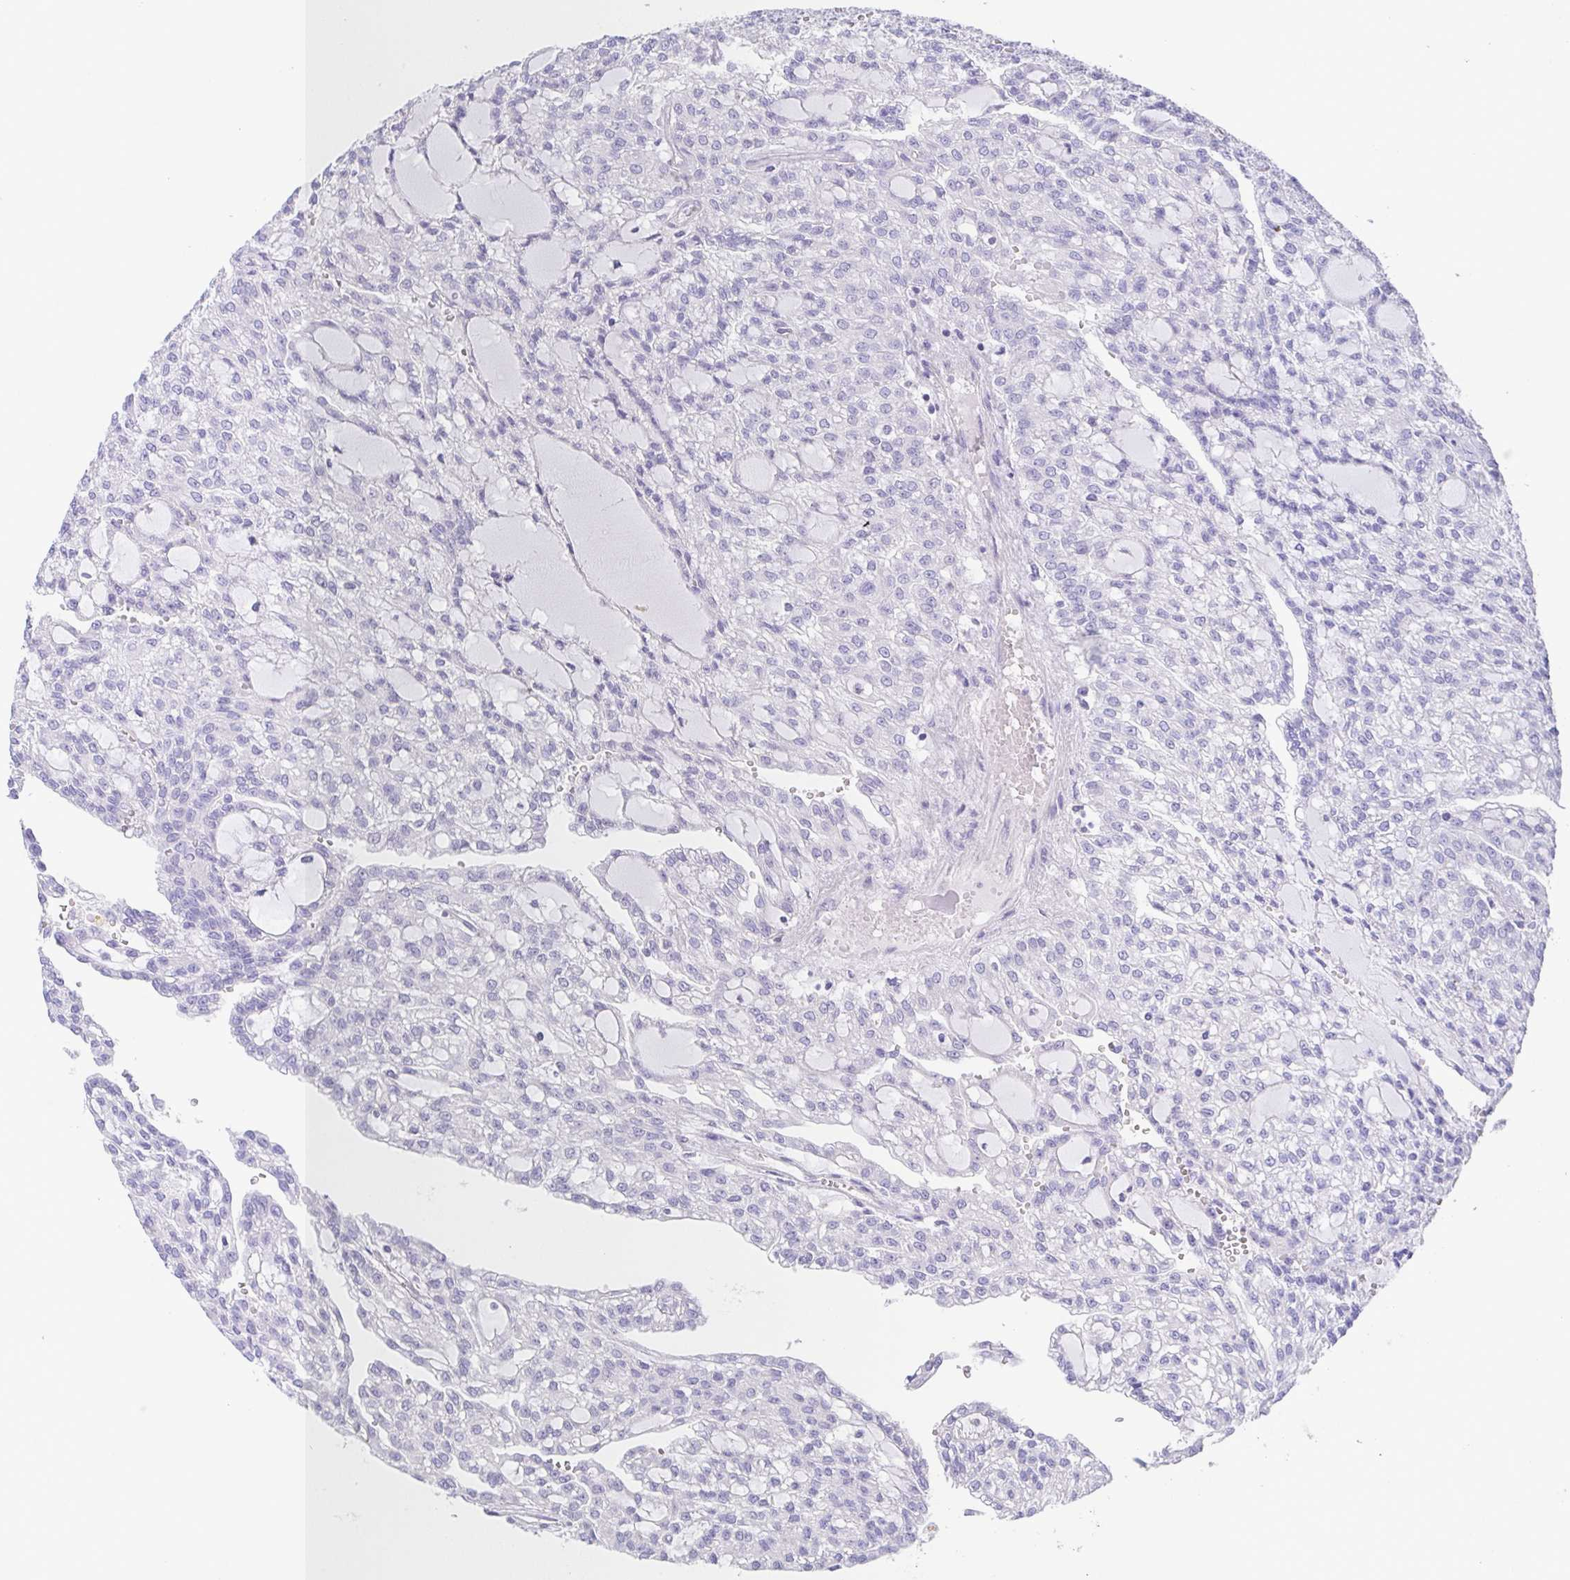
{"staining": {"intensity": "negative", "quantity": "none", "location": "none"}, "tissue": "renal cancer", "cell_type": "Tumor cells", "image_type": "cancer", "snomed": [{"axis": "morphology", "description": "Adenocarcinoma, NOS"}, {"axis": "topography", "description": "Kidney"}], "caption": "Tumor cells are negative for brown protein staining in adenocarcinoma (renal).", "gene": "PKDREJ", "patient": {"sex": "male", "age": 63}}